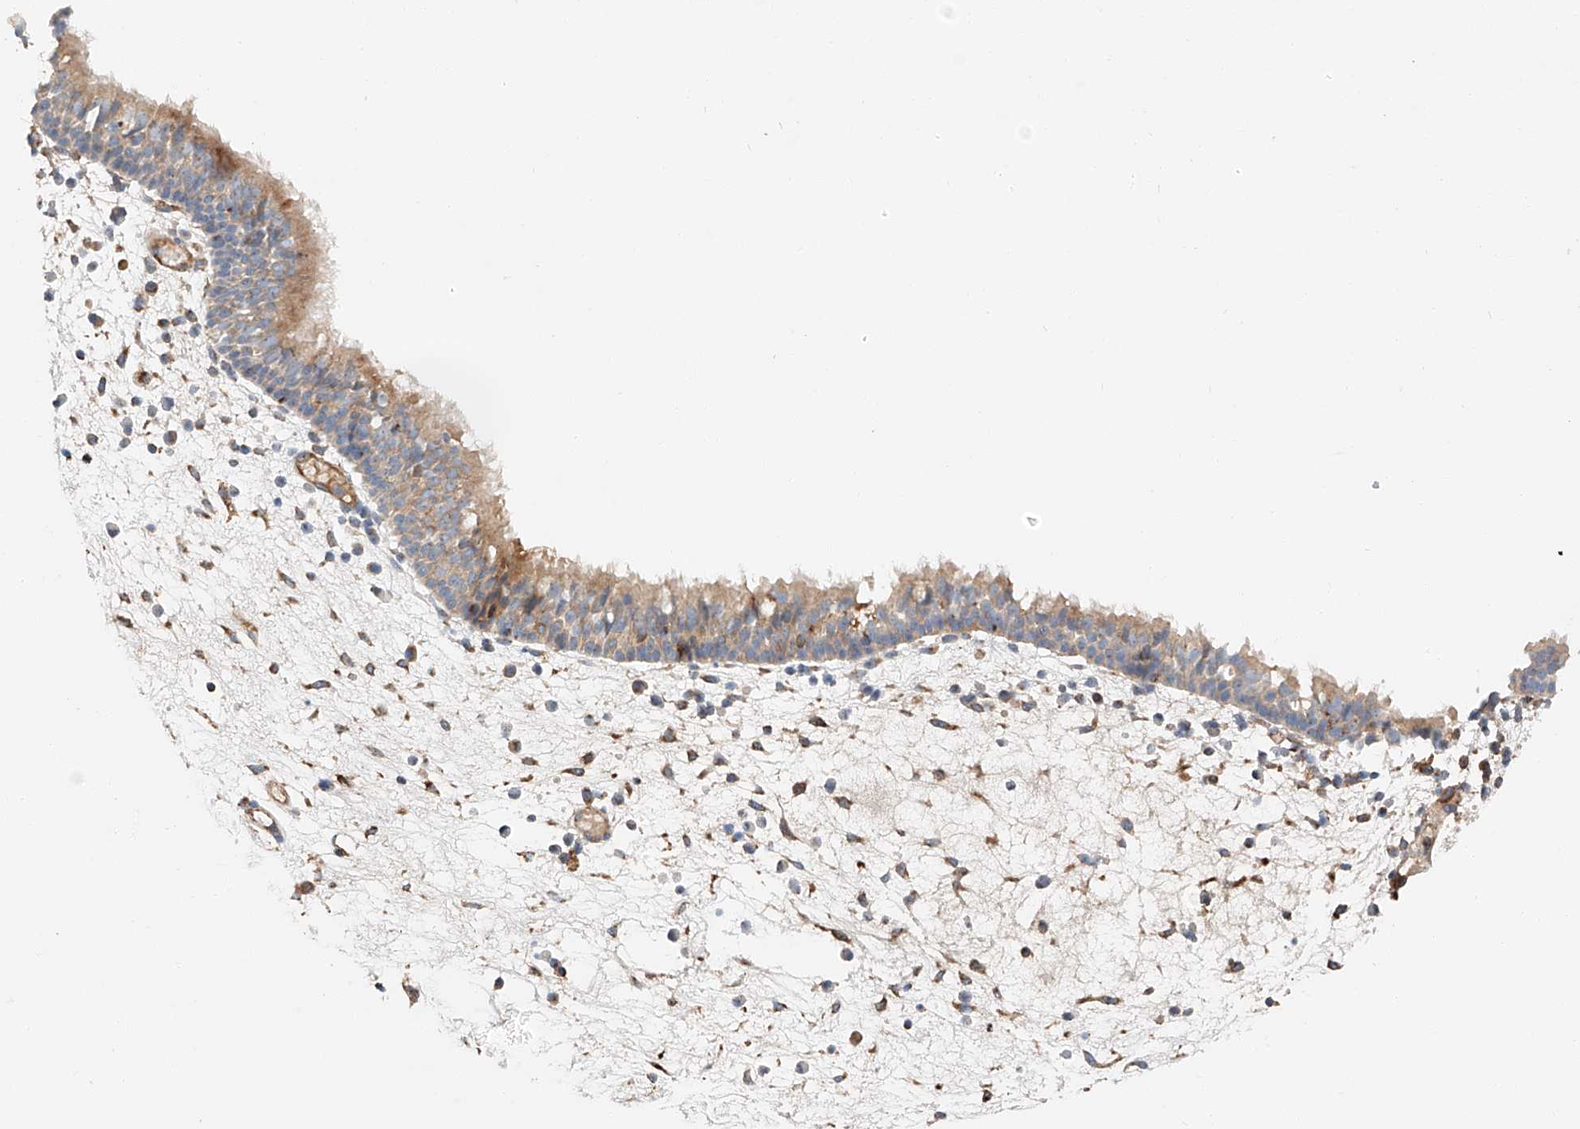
{"staining": {"intensity": "moderate", "quantity": ">75%", "location": "cytoplasmic/membranous"}, "tissue": "nasopharynx", "cell_type": "Respiratory epithelial cells", "image_type": "normal", "snomed": [{"axis": "morphology", "description": "Normal tissue, NOS"}, {"axis": "morphology", "description": "Inflammation, NOS"}, {"axis": "morphology", "description": "Malignant melanoma, Metastatic site"}, {"axis": "topography", "description": "Nasopharynx"}], "caption": "Immunohistochemical staining of unremarkable nasopharynx shows >75% levels of moderate cytoplasmic/membranous protein positivity in about >75% of respiratory epithelial cells. Ihc stains the protein of interest in brown and the nuclei are stained blue.", "gene": "RUSC1", "patient": {"sex": "male", "age": 70}}